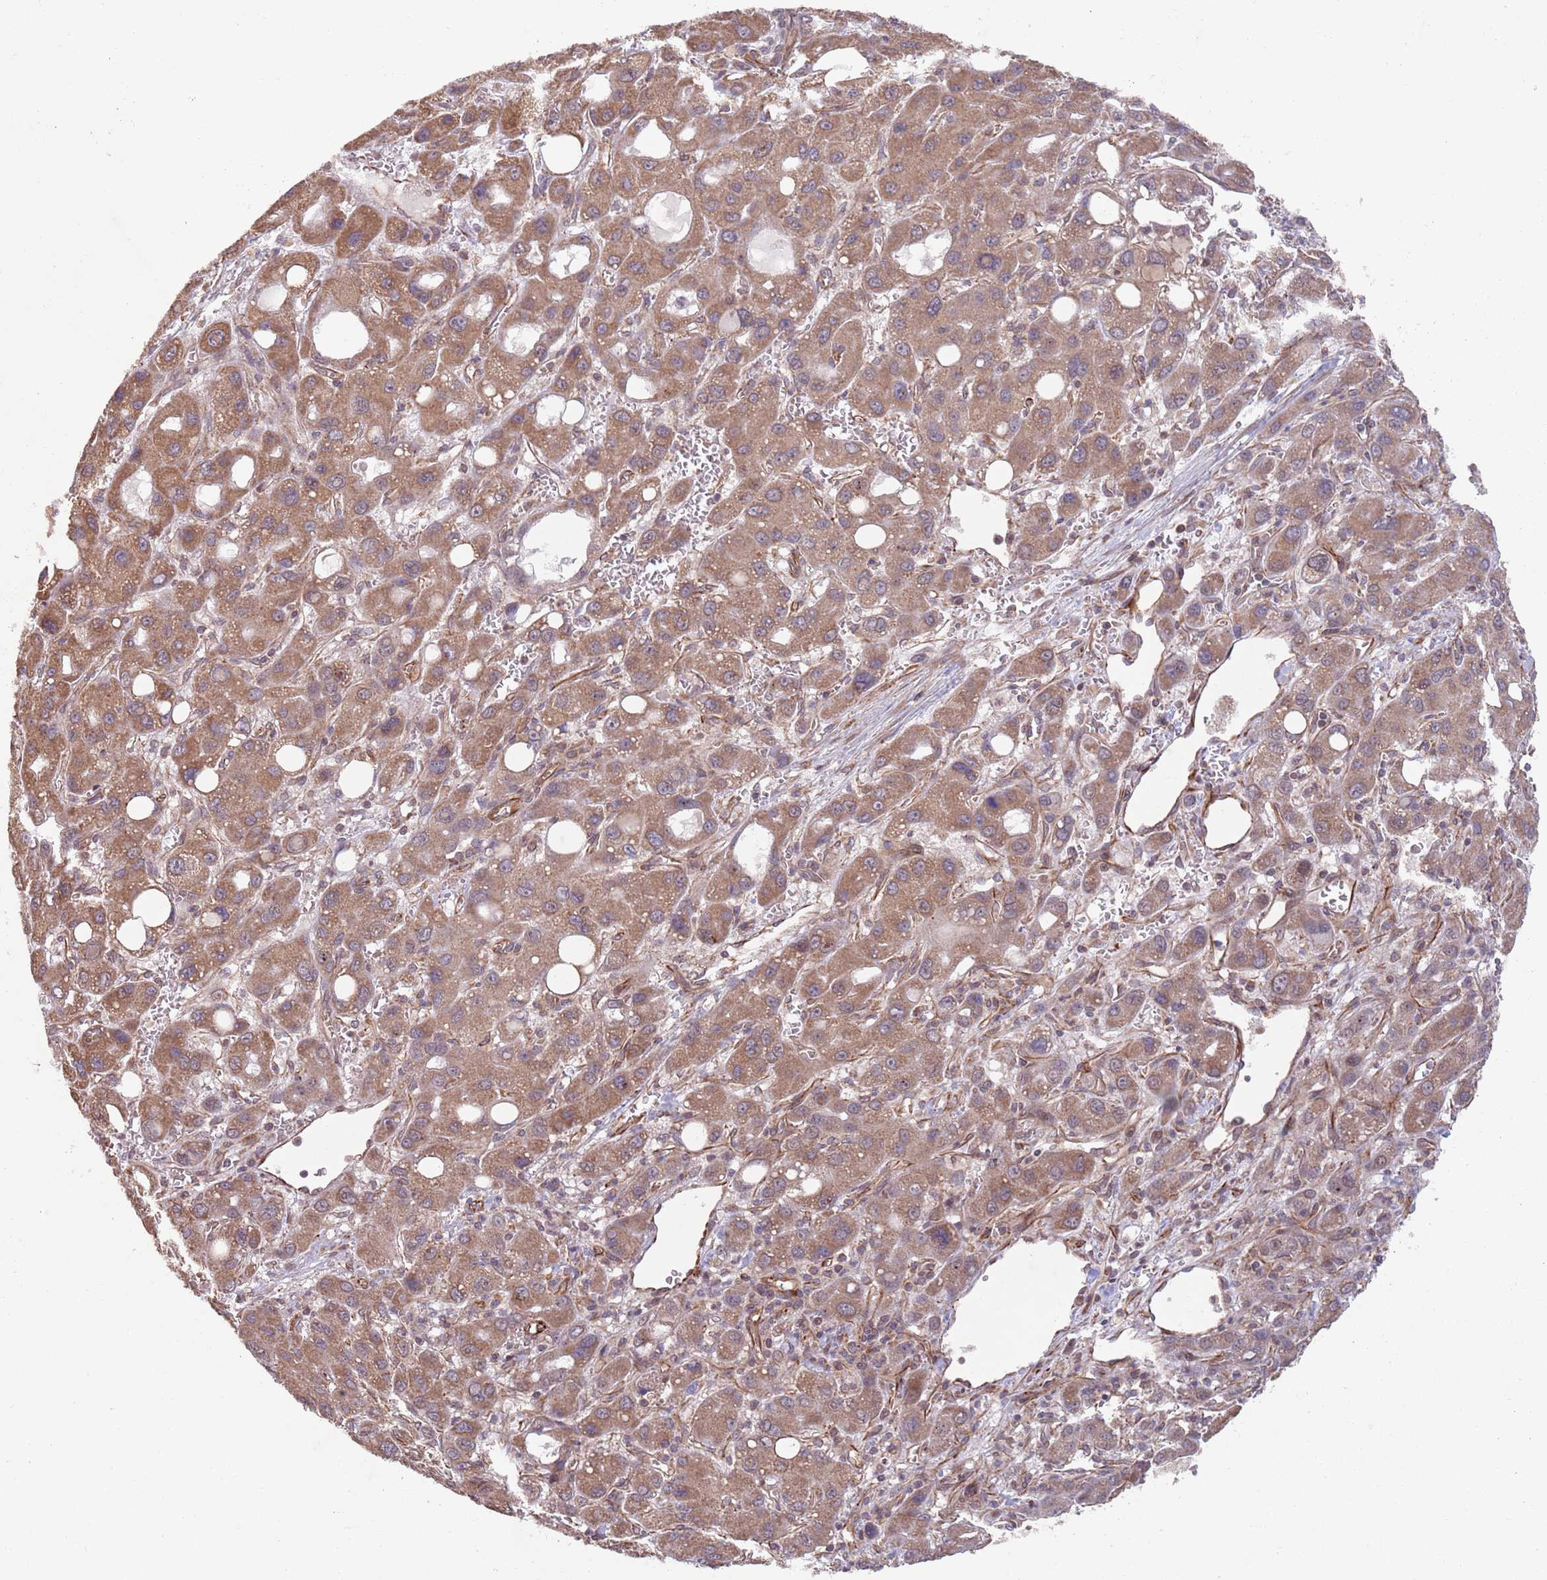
{"staining": {"intensity": "moderate", "quantity": ">75%", "location": "cytoplasmic/membranous"}, "tissue": "liver cancer", "cell_type": "Tumor cells", "image_type": "cancer", "snomed": [{"axis": "morphology", "description": "Carcinoma, Hepatocellular, NOS"}, {"axis": "topography", "description": "Liver"}], "caption": "Immunohistochemistry of liver hepatocellular carcinoma demonstrates medium levels of moderate cytoplasmic/membranous staining in about >75% of tumor cells.", "gene": "CHD9", "patient": {"sex": "male", "age": 55}}